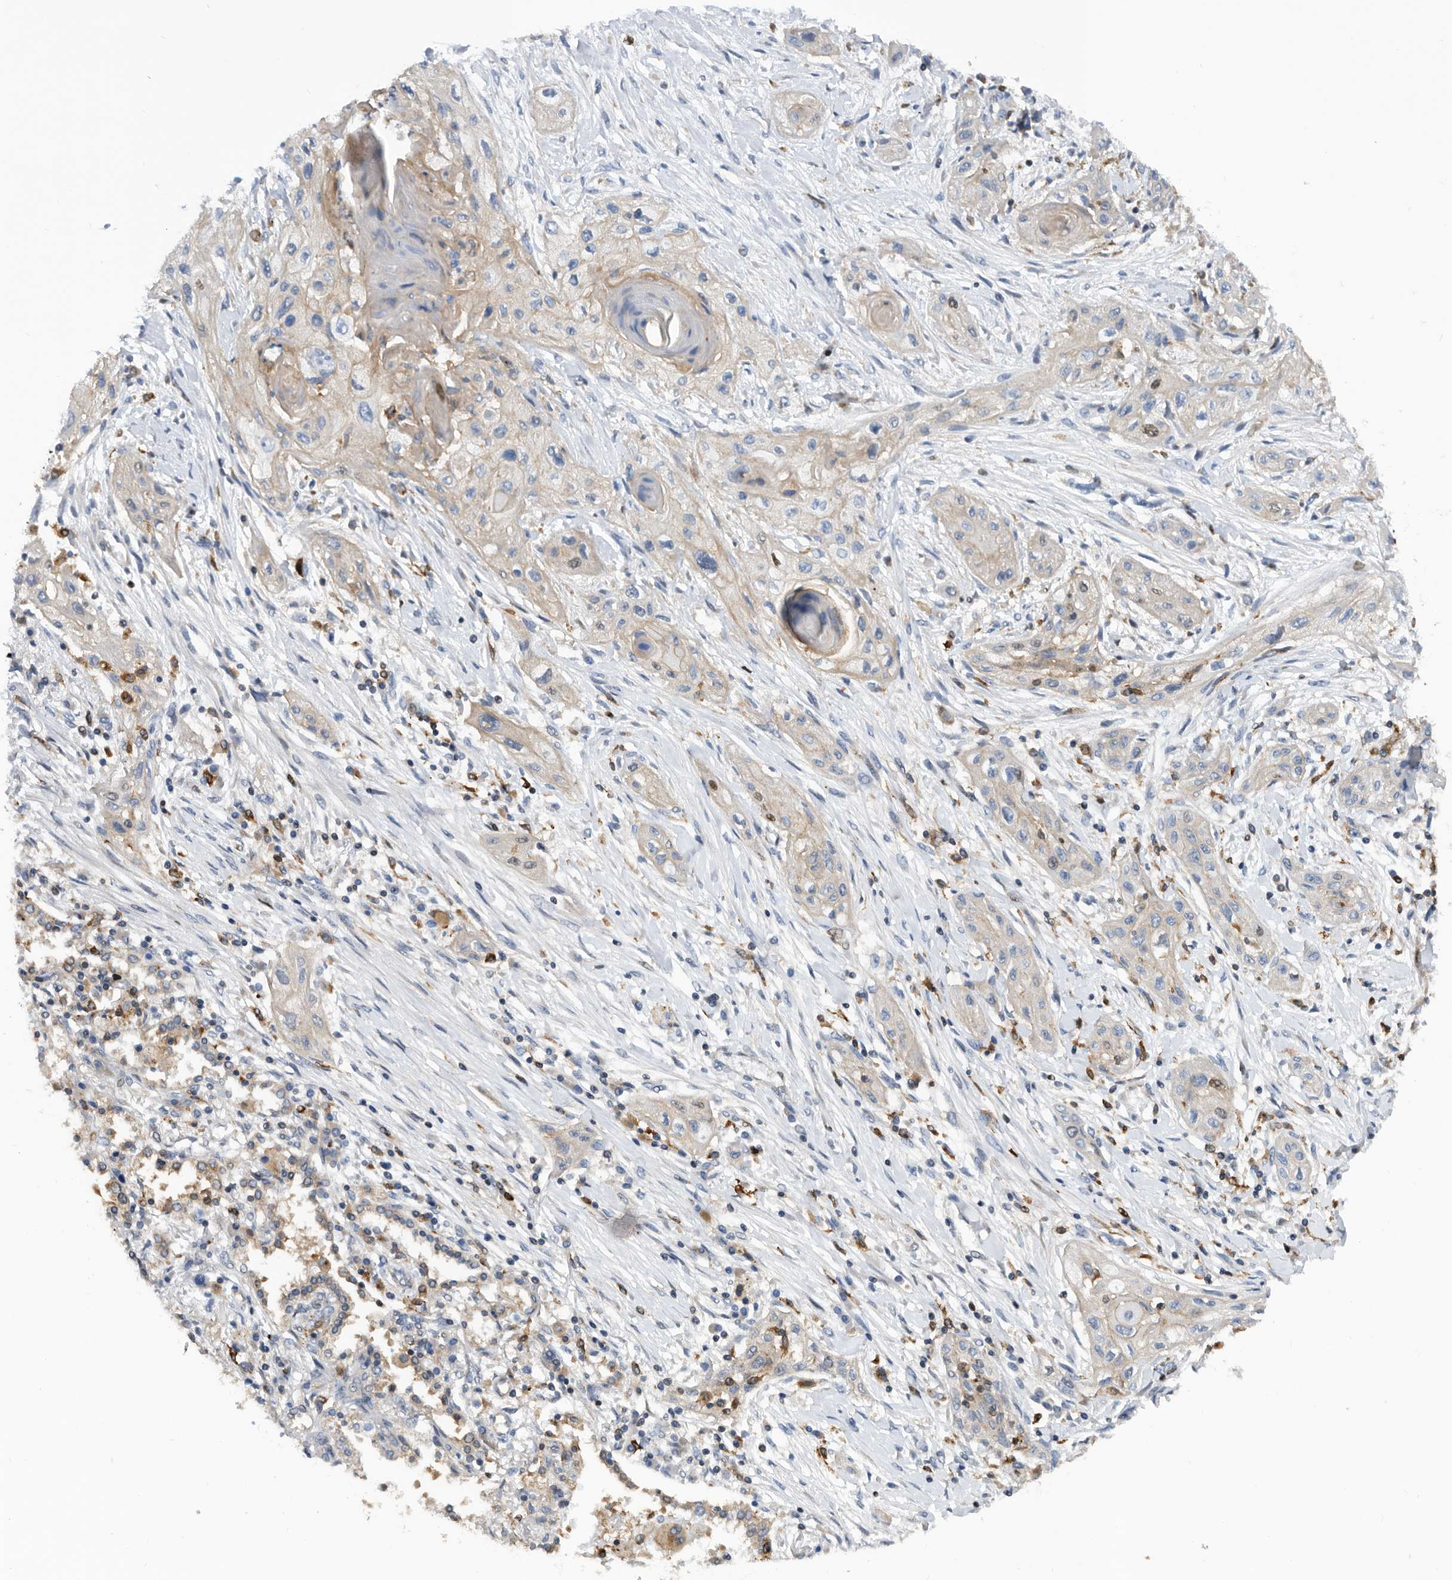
{"staining": {"intensity": "weak", "quantity": "<25%", "location": "cytoplasmic/membranous"}, "tissue": "lung cancer", "cell_type": "Tumor cells", "image_type": "cancer", "snomed": [{"axis": "morphology", "description": "Squamous cell carcinoma, NOS"}, {"axis": "topography", "description": "Lung"}], "caption": "The image exhibits no significant staining in tumor cells of lung cancer (squamous cell carcinoma).", "gene": "ATAD2", "patient": {"sex": "female", "age": 47}}